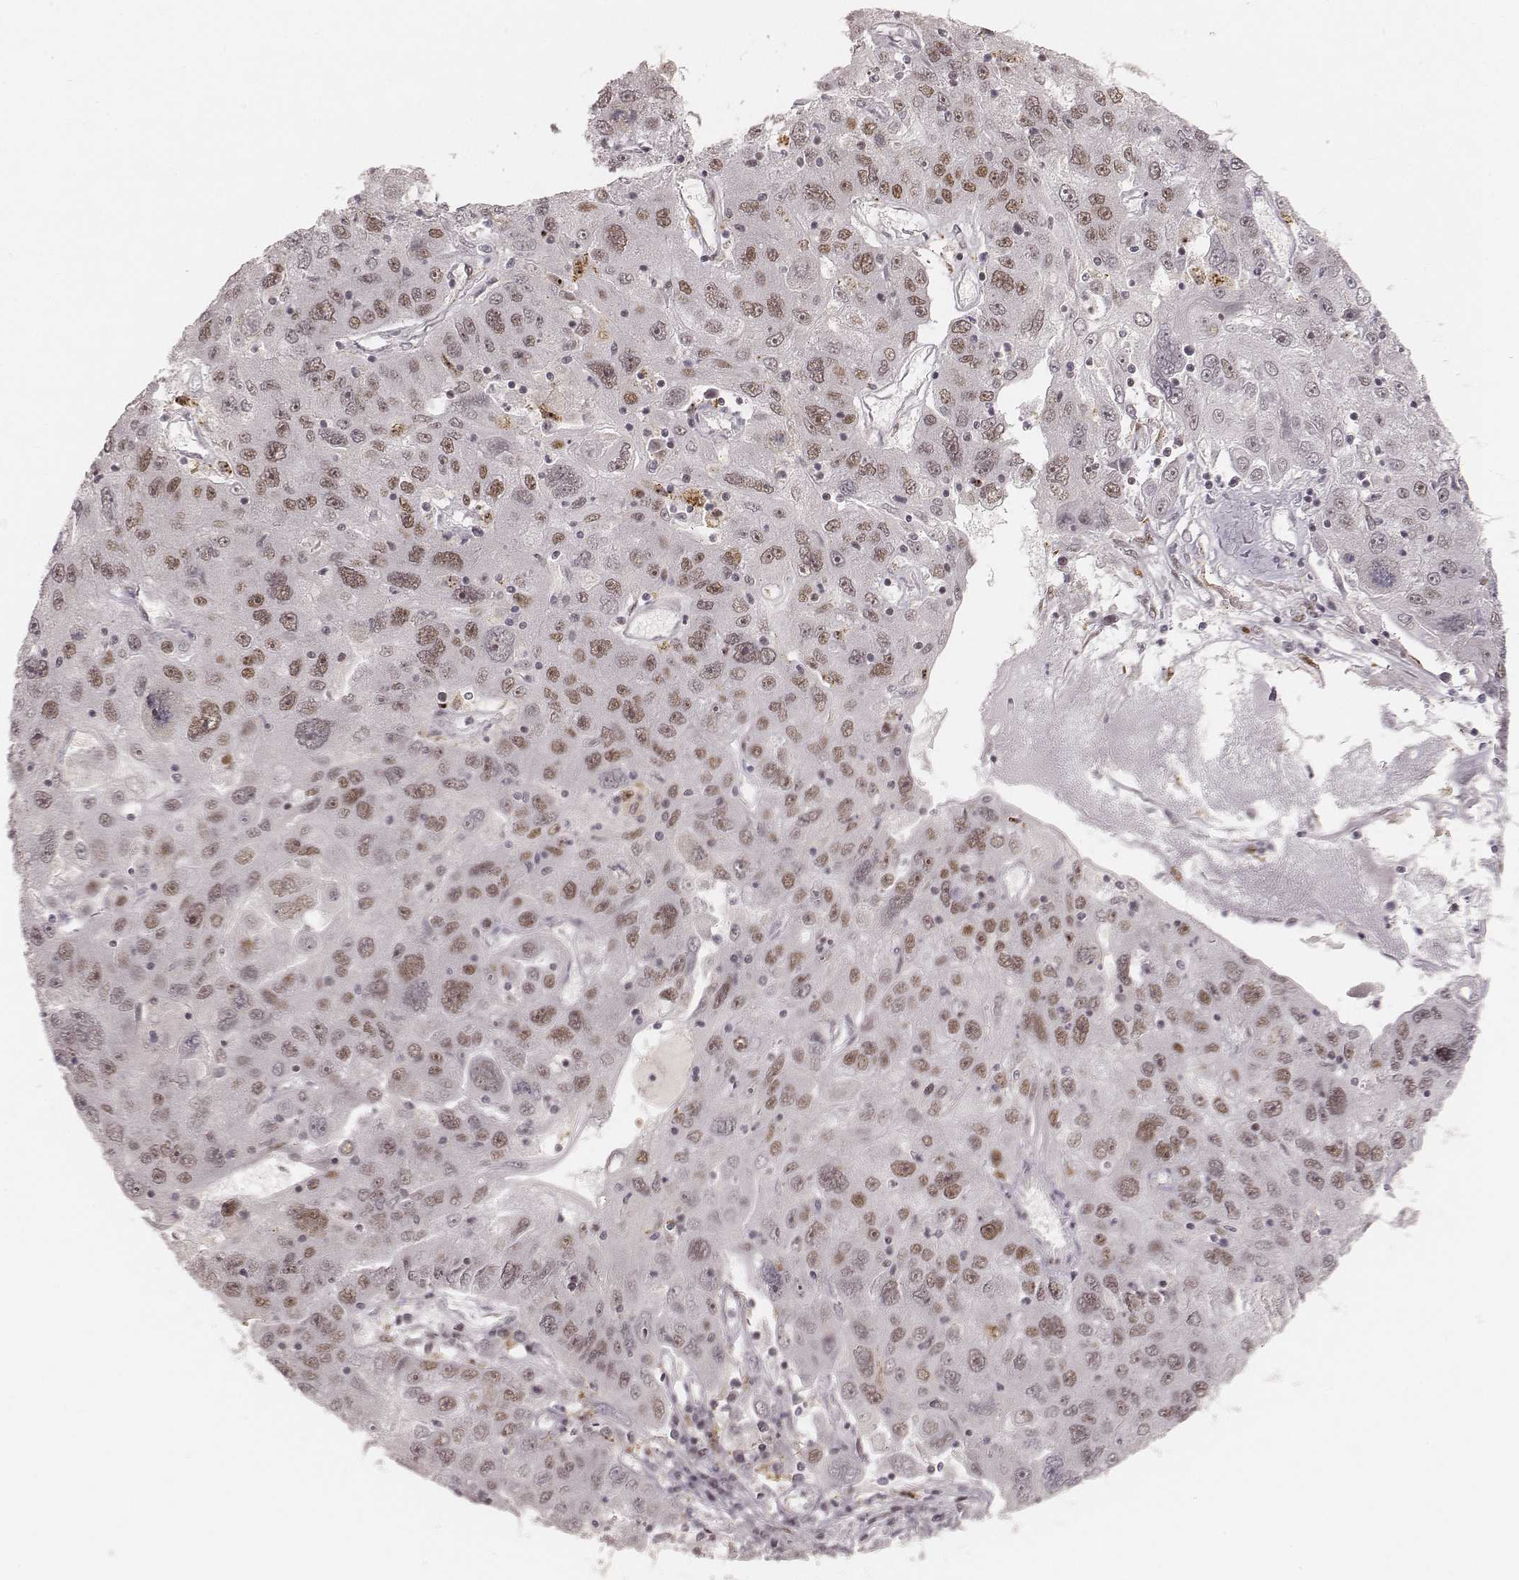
{"staining": {"intensity": "moderate", "quantity": ">75%", "location": "nuclear"}, "tissue": "stomach cancer", "cell_type": "Tumor cells", "image_type": "cancer", "snomed": [{"axis": "morphology", "description": "Adenocarcinoma, NOS"}, {"axis": "topography", "description": "Stomach"}], "caption": "Stomach cancer (adenocarcinoma) was stained to show a protein in brown. There is medium levels of moderate nuclear positivity in about >75% of tumor cells.", "gene": "HNRNPC", "patient": {"sex": "male", "age": 56}}